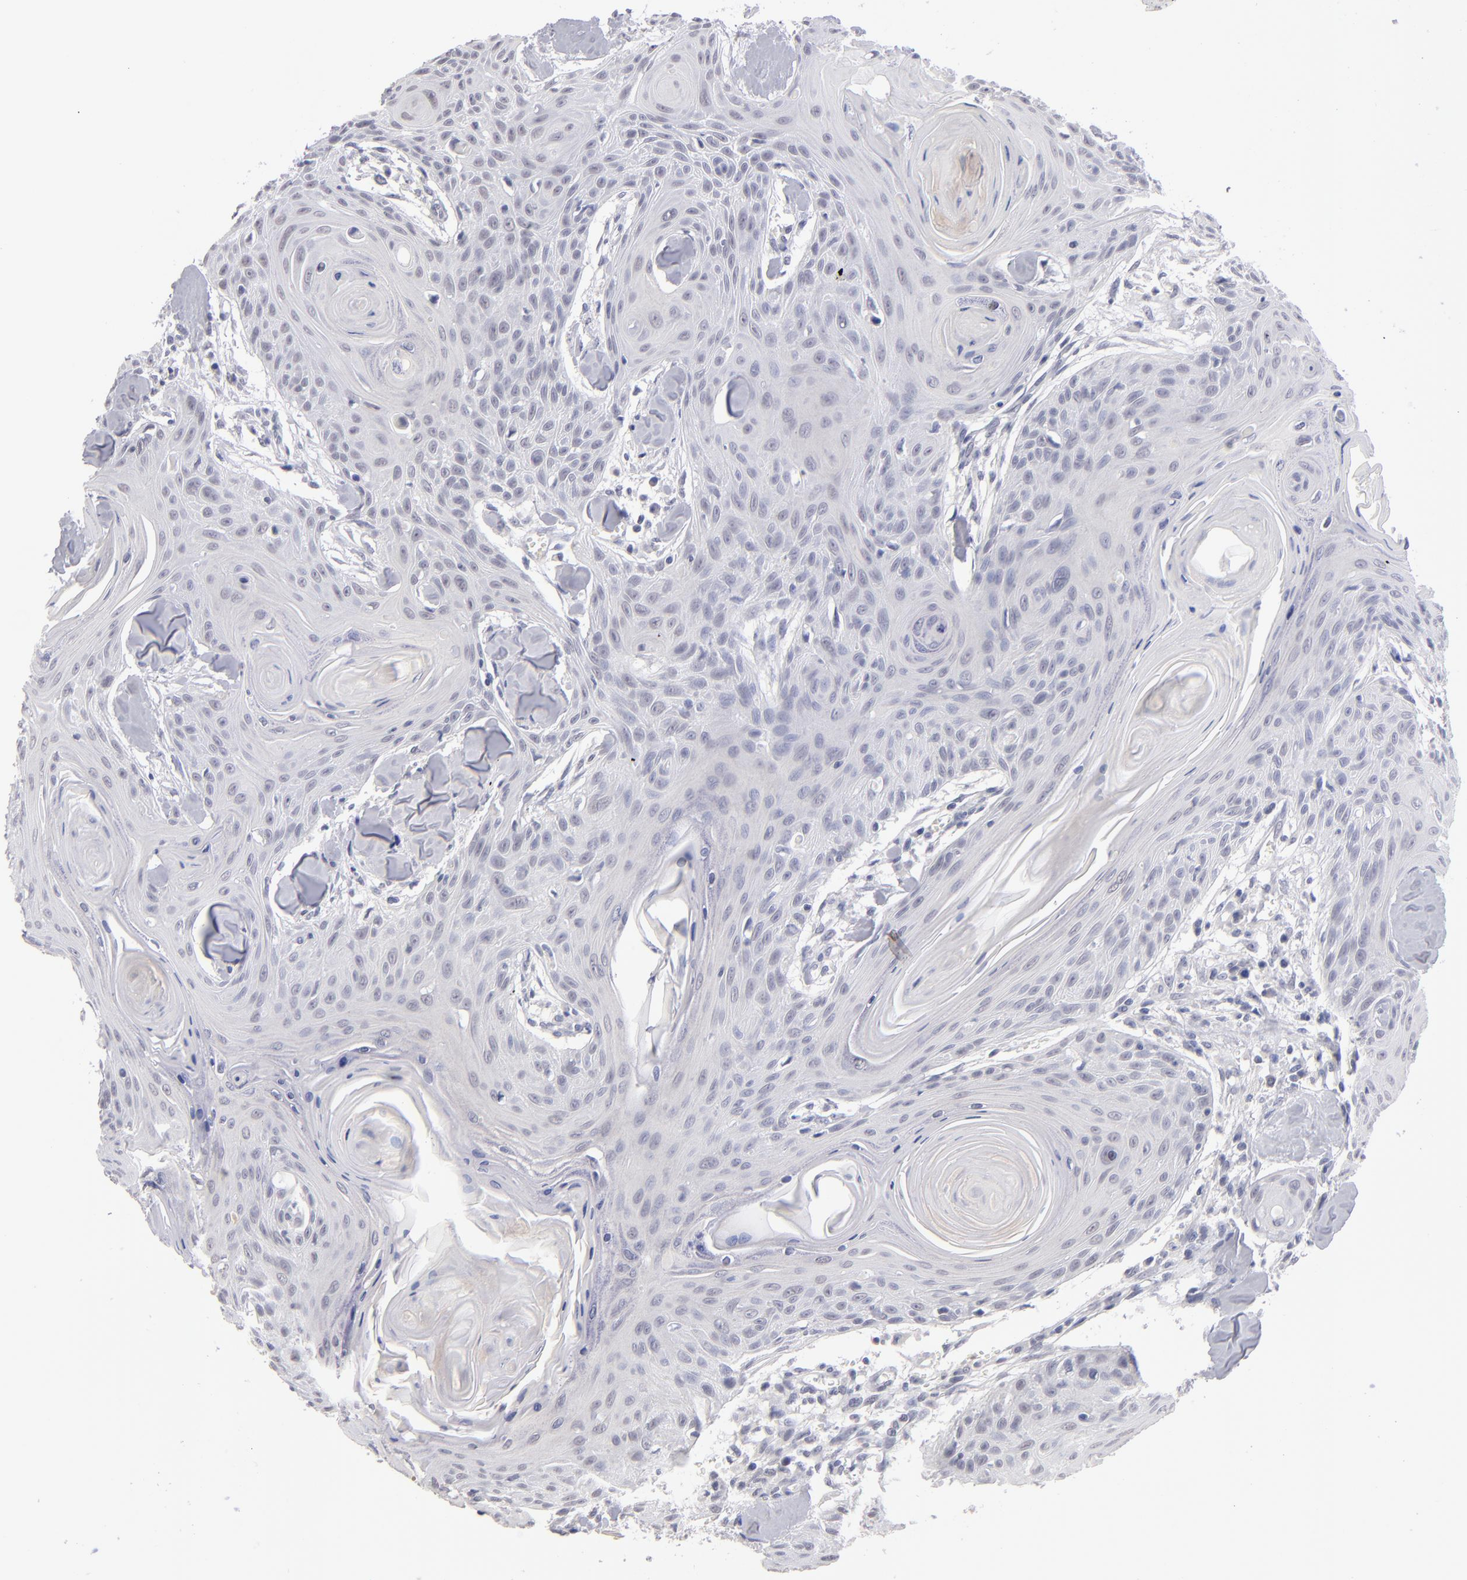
{"staining": {"intensity": "negative", "quantity": "none", "location": "none"}, "tissue": "head and neck cancer", "cell_type": "Tumor cells", "image_type": "cancer", "snomed": [{"axis": "morphology", "description": "Squamous cell carcinoma, NOS"}, {"axis": "morphology", "description": "Squamous cell carcinoma, metastatic, NOS"}, {"axis": "topography", "description": "Lymph node"}, {"axis": "topography", "description": "Salivary gland"}, {"axis": "topography", "description": "Head-Neck"}], "caption": "An IHC image of head and neck cancer is shown. There is no staining in tumor cells of head and neck cancer. (Brightfield microscopy of DAB (3,3'-diaminobenzidine) immunohistochemistry at high magnification).", "gene": "TEX11", "patient": {"sex": "female", "age": 74}}